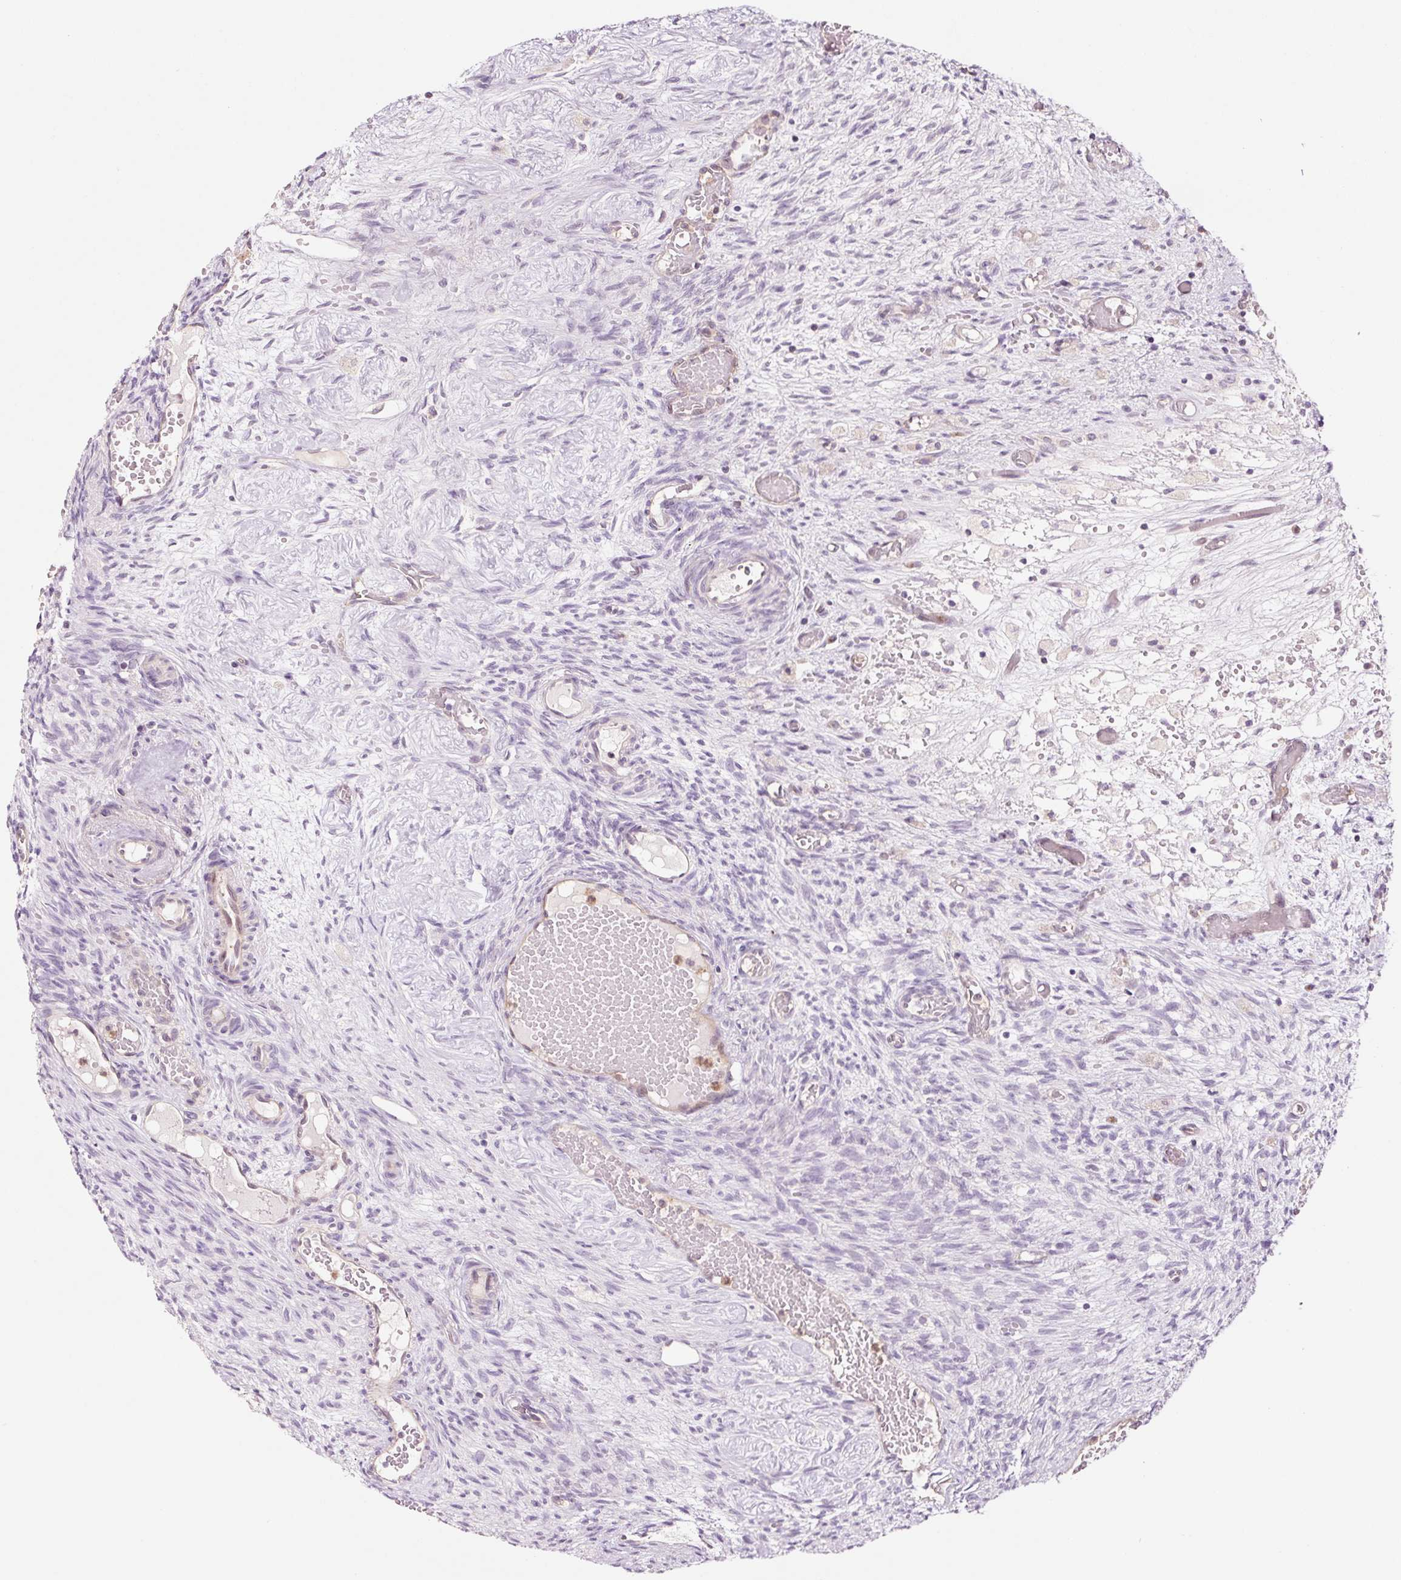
{"staining": {"intensity": "negative", "quantity": "none", "location": "none"}, "tissue": "ovary", "cell_type": "Ovarian stroma cells", "image_type": "normal", "snomed": [{"axis": "morphology", "description": "Normal tissue, NOS"}, {"axis": "topography", "description": "Ovary"}], "caption": "Ovary stained for a protein using IHC displays no expression ovarian stroma cells.", "gene": "FBXL14", "patient": {"sex": "female", "age": 67}}